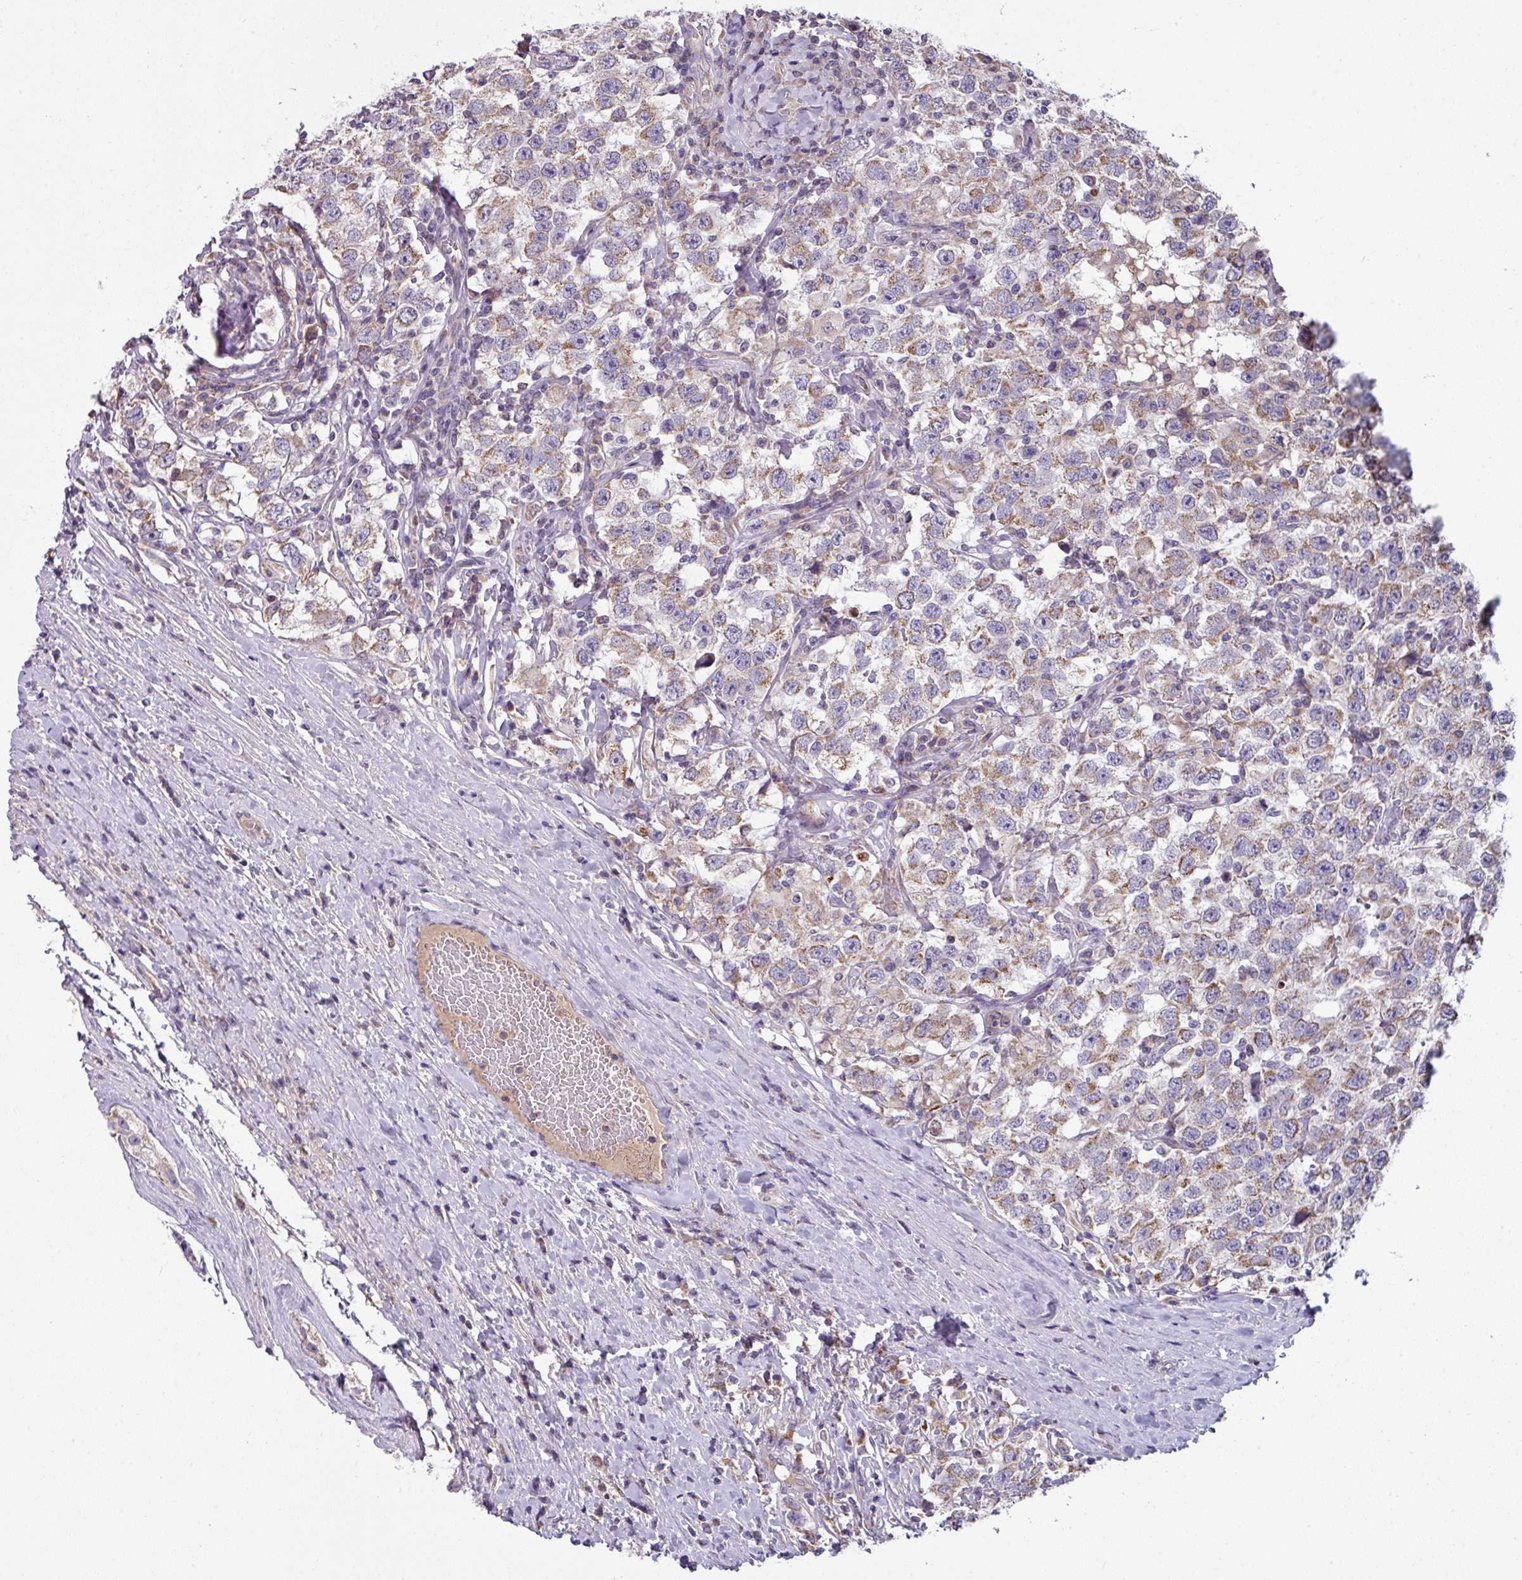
{"staining": {"intensity": "moderate", "quantity": ">75%", "location": "cytoplasmic/membranous"}, "tissue": "testis cancer", "cell_type": "Tumor cells", "image_type": "cancer", "snomed": [{"axis": "morphology", "description": "Seminoma, NOS"}, {"axis": "topography", "description": "Testis"}], "caption": "Human testis cancer (seminoma) stained with a brown dye exhibits moderate cytoplasmic/membranous positive positivity in approximately >75% of tumor cells.", "gene": "LRRC9", "patient": {"sex": "male", "age": 41}}